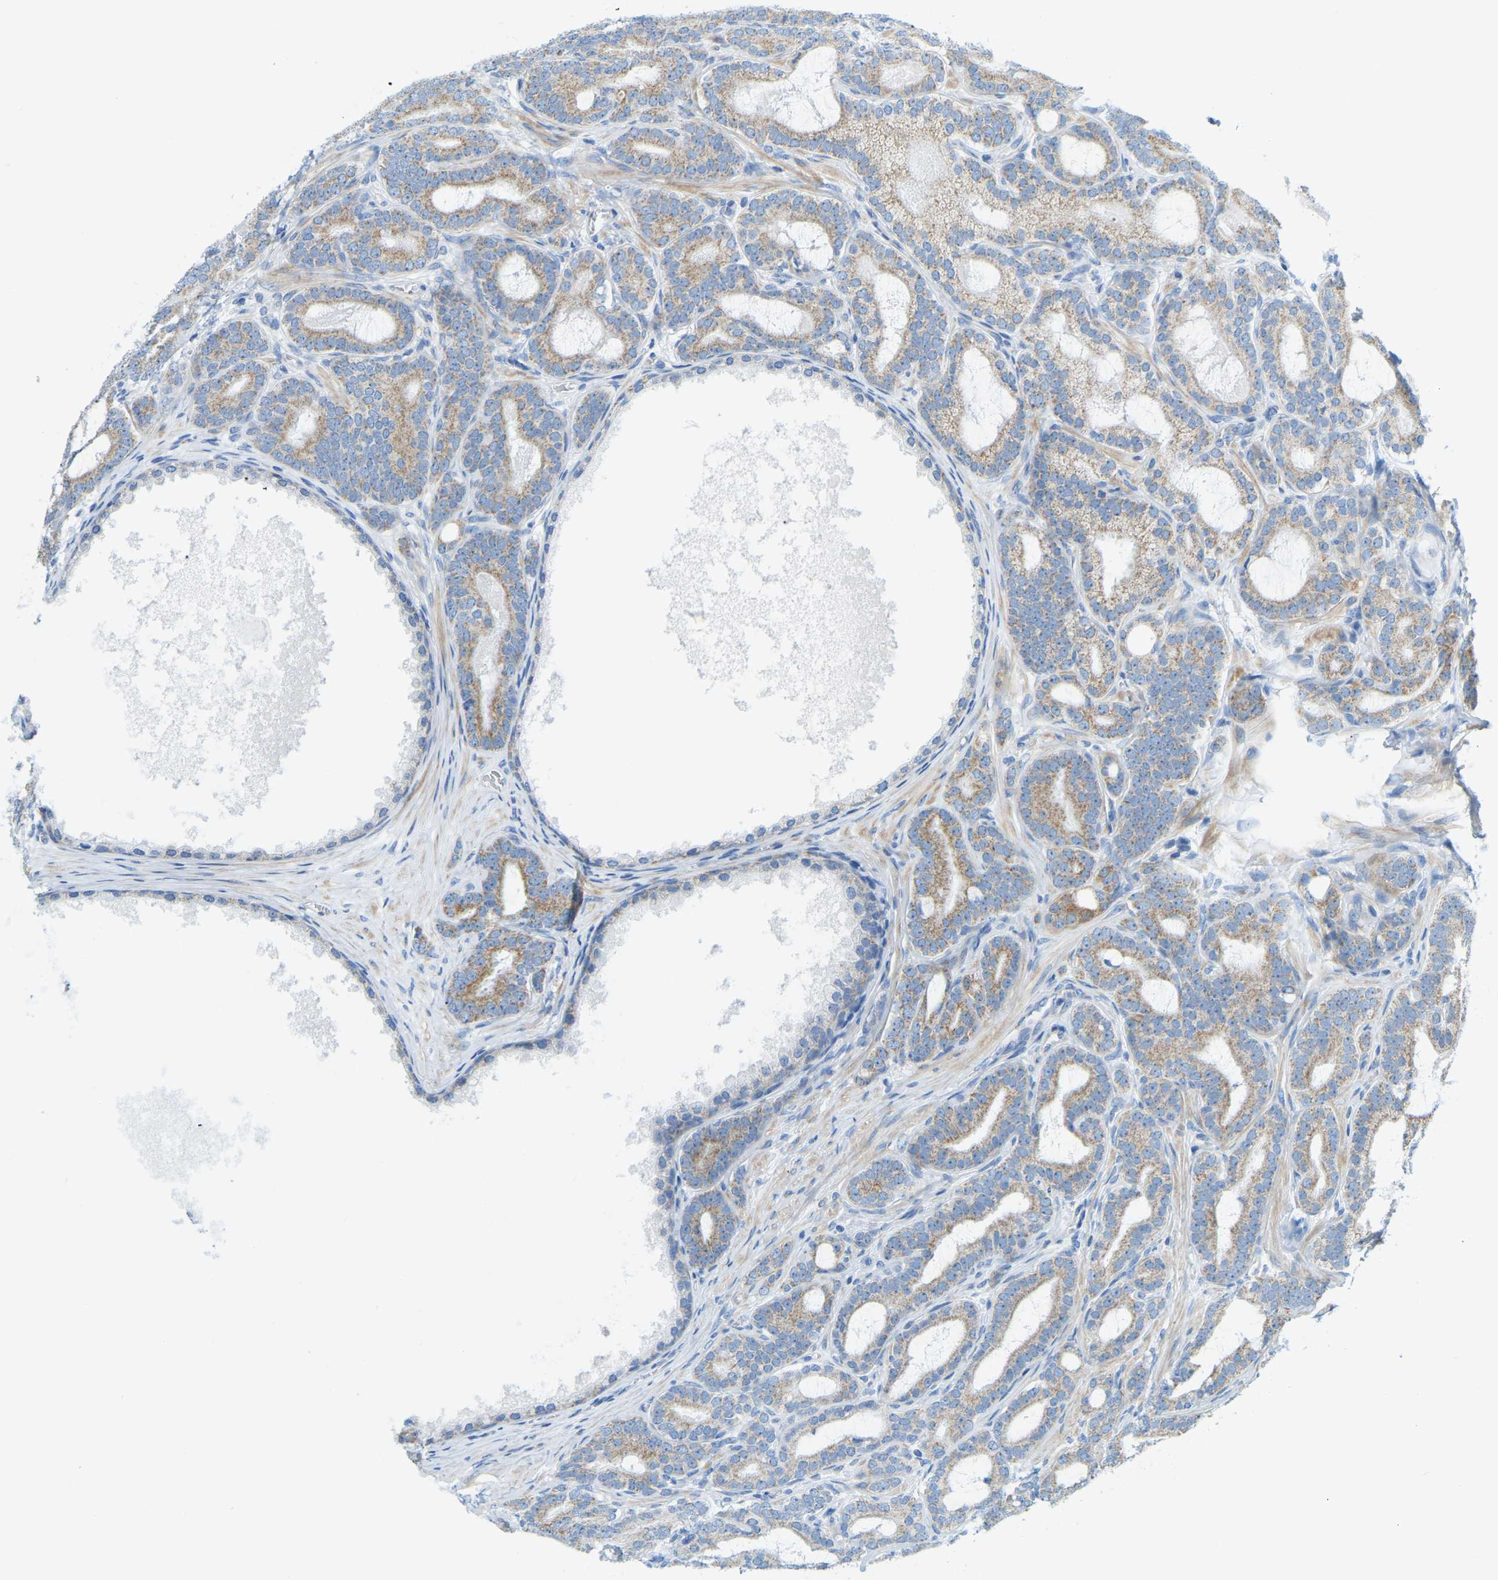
{"staining": {"intensity": "weak", "quantity": ">75%", "location": "cytoplasmic/membranous"}, "tissue": "prostate cancer", "cell_type": "Tumor cells", "image_type": "cancer", "snomed": [{"axis": "morphology", "description": "Adenocarcinoma, High grade"}, {"axis": "topography", "description": "Prostate"}], "caption": "Immunohistochemical staining of high-grade adenocarcinoma (prostate) shows low levels of weak cytoplasmic/membranous staining in about >75% of tumor cells. Using DAB (brown) and hematoxylin (blue) stains, captured at high magnification using brightfield microscopy.", "gene": "GDA", "patient": {"sex": "male", "age": 60}}